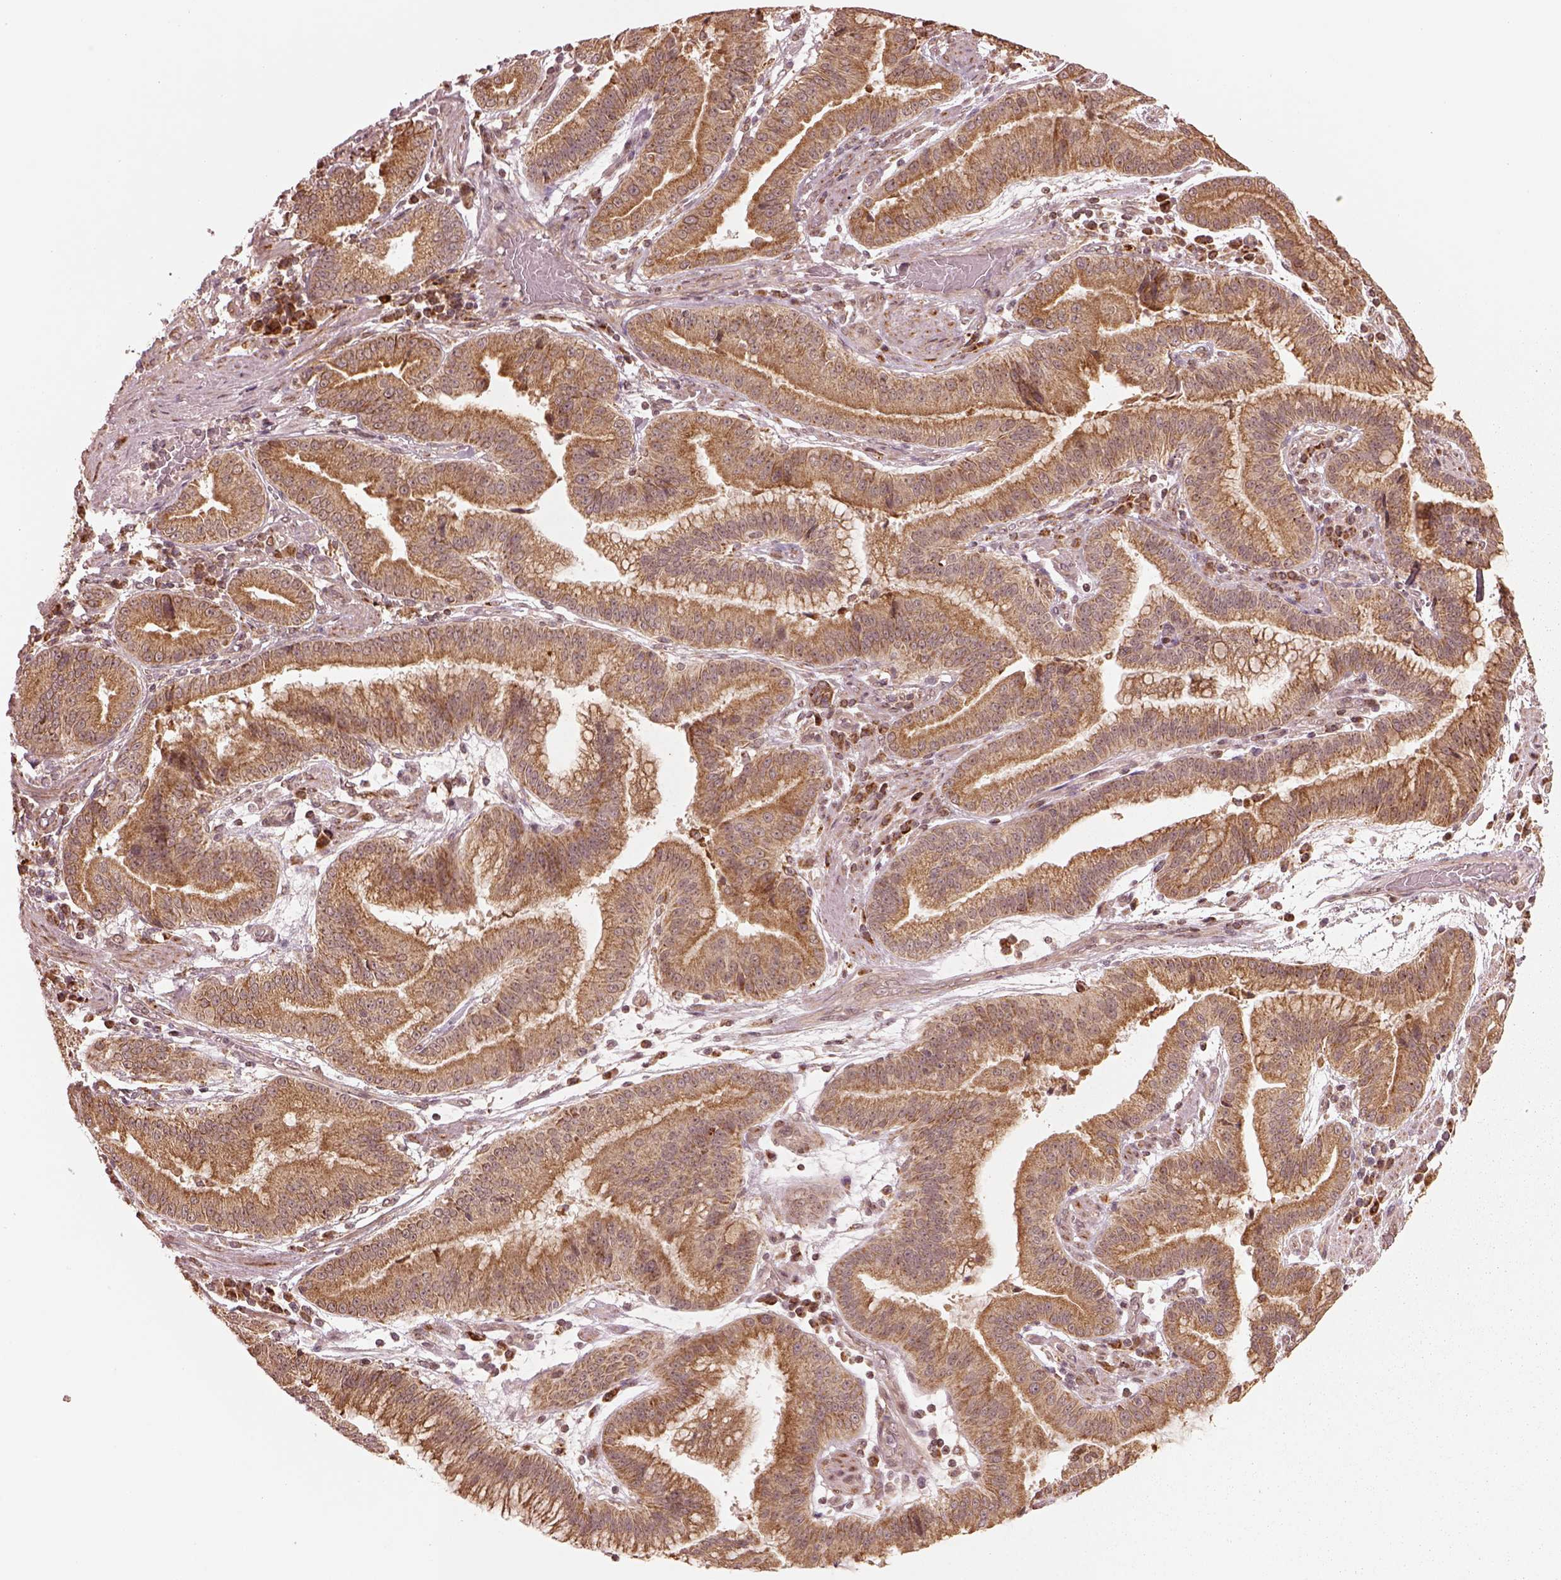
{"staining": {"intensity": "moderate", "quantity": ">75%", "location": "cytoplasmic/membranous"}, "tissue": "stomach cancer", "cell_type": "Tumor cells", "image_type": "cancer", "snomed": [{"axis": "morphology", "description": "Adenocarcinoma, NOS"}, {"axis": "topography", "description": "Stomach"}], "caption": "Protein expression analysis of stomach cancer (adenocarcinoma) reveals moderate cytoplasmic/membranous positivity in approximately >75% of tumor cells.", "gene": "SEL1L3", "patient": {"sex": "male", "age": 83}}